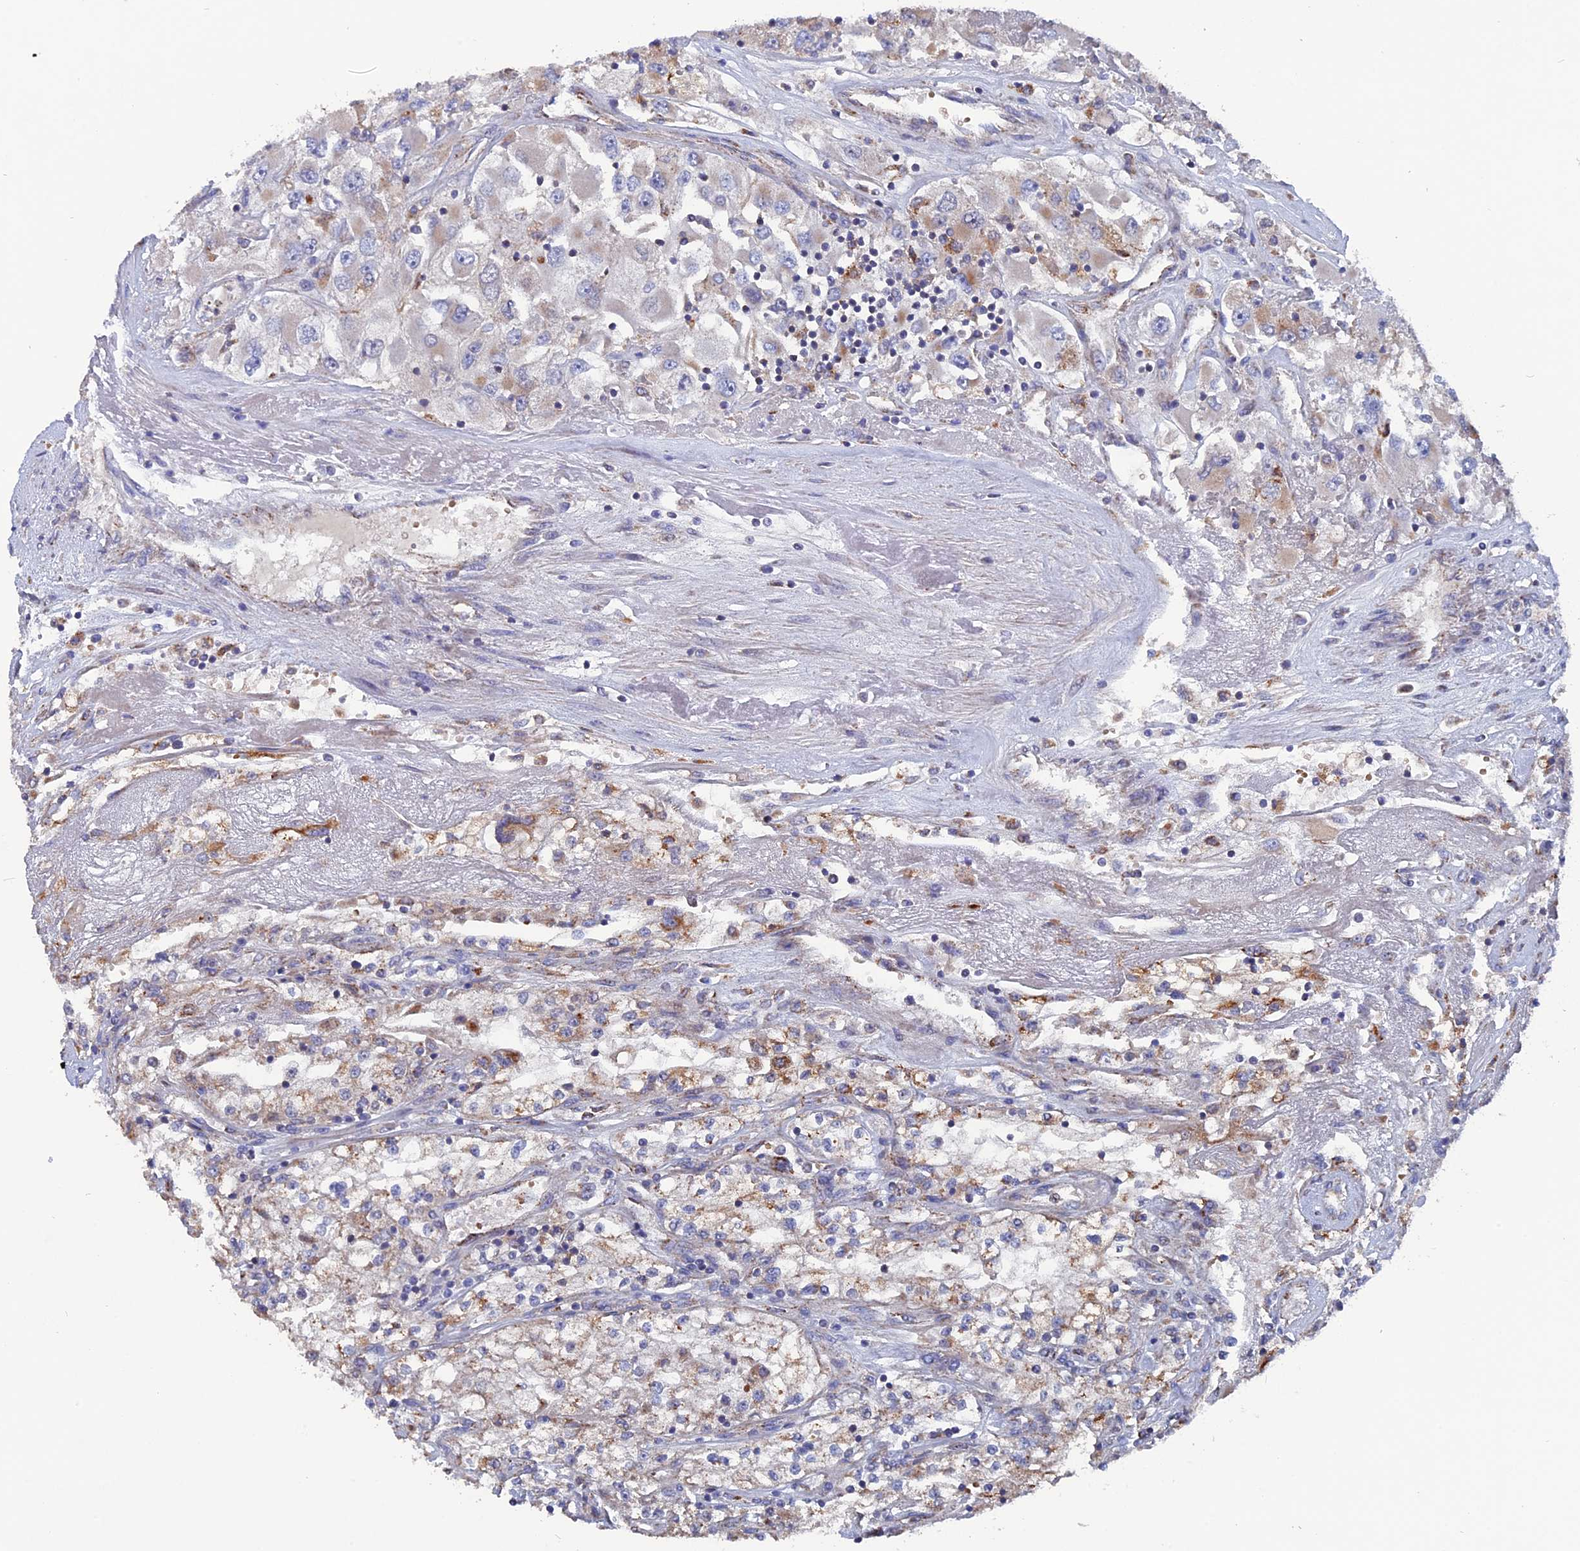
{"staining": {"intensity": "weak", "quantity": "<25%", "location": "cytoplasmic/membranous"}, "tissue": "renal cancer", "cell_type": "Tumor cells", "image_type": "cancer", "snomed": [{"axis": "morphology", "description": "Adenocarcinoma, NOS"}, {"axis": "topography", "description": "Kidney"}], "caption": "High magnification brightfield microscopy of renal cancer stained with DAB (3,3'-diaminobenzidine) (brown) and counterstained with hematoxylin (blue): tumor cells show no significant expression.", "gene": "TGFA", "patient": {"sex": "female", "age": 52}}